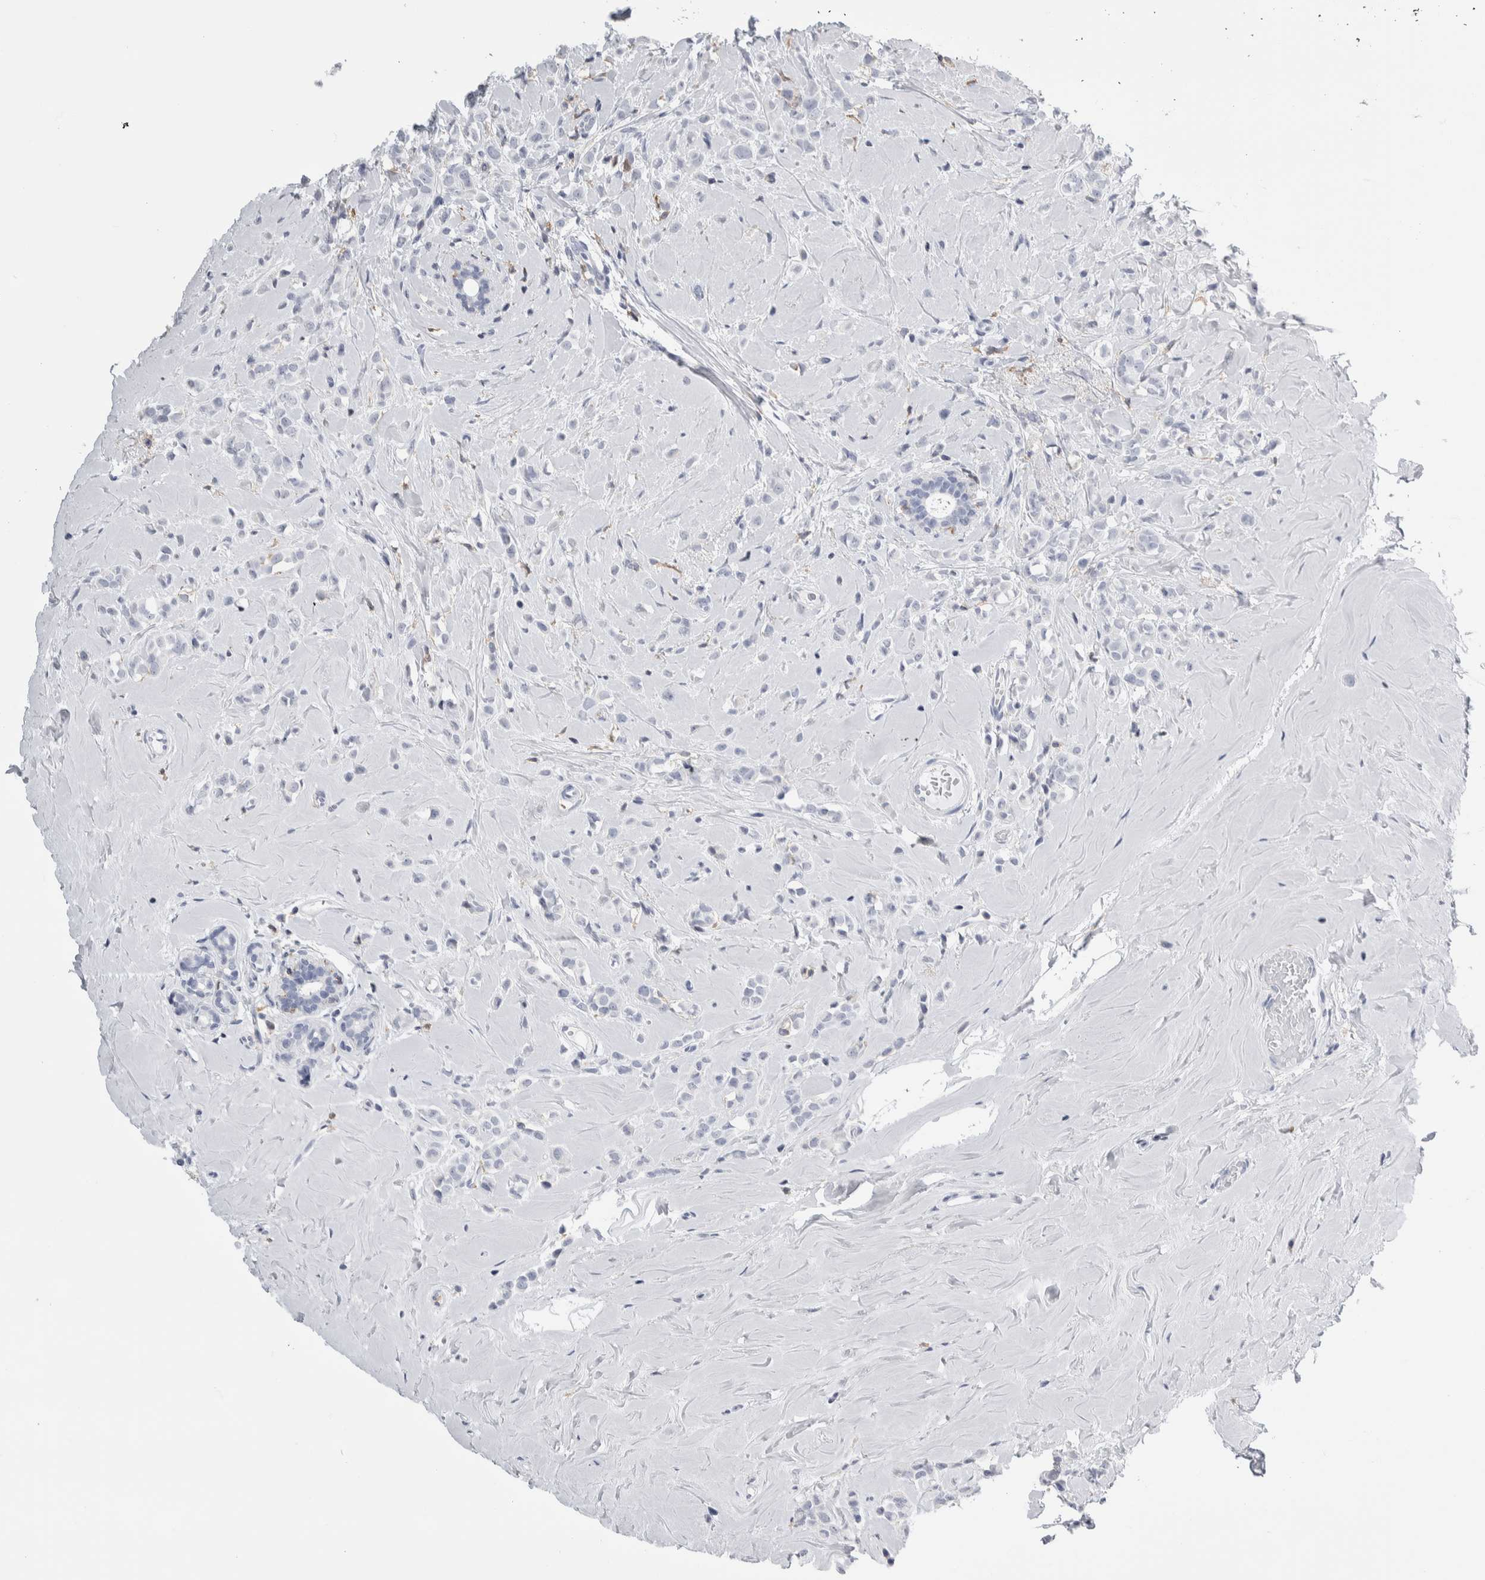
{"staining": {"intensity": "negative", "quantity": "none", "location": "none"}, "tissue": "breast cancer", "cell_type": "Tumor cells", "image_type": "cancer", "snomed": [{"axis": "morphology", "description": "Lobular carcinoma"}, {"axis": "topography", "description": "Breast"}], "caption": "Immunohistochemistry (IHC) micrograph of neoplastic tissue: human breast cancer (lobular carcinoma) stained with DAB (3,3'-diaminobenzidine) reveals no significant protein staining in tumor cells.", "gene": "SKAP2", "patient": {"sex": "female", "age": 47}}